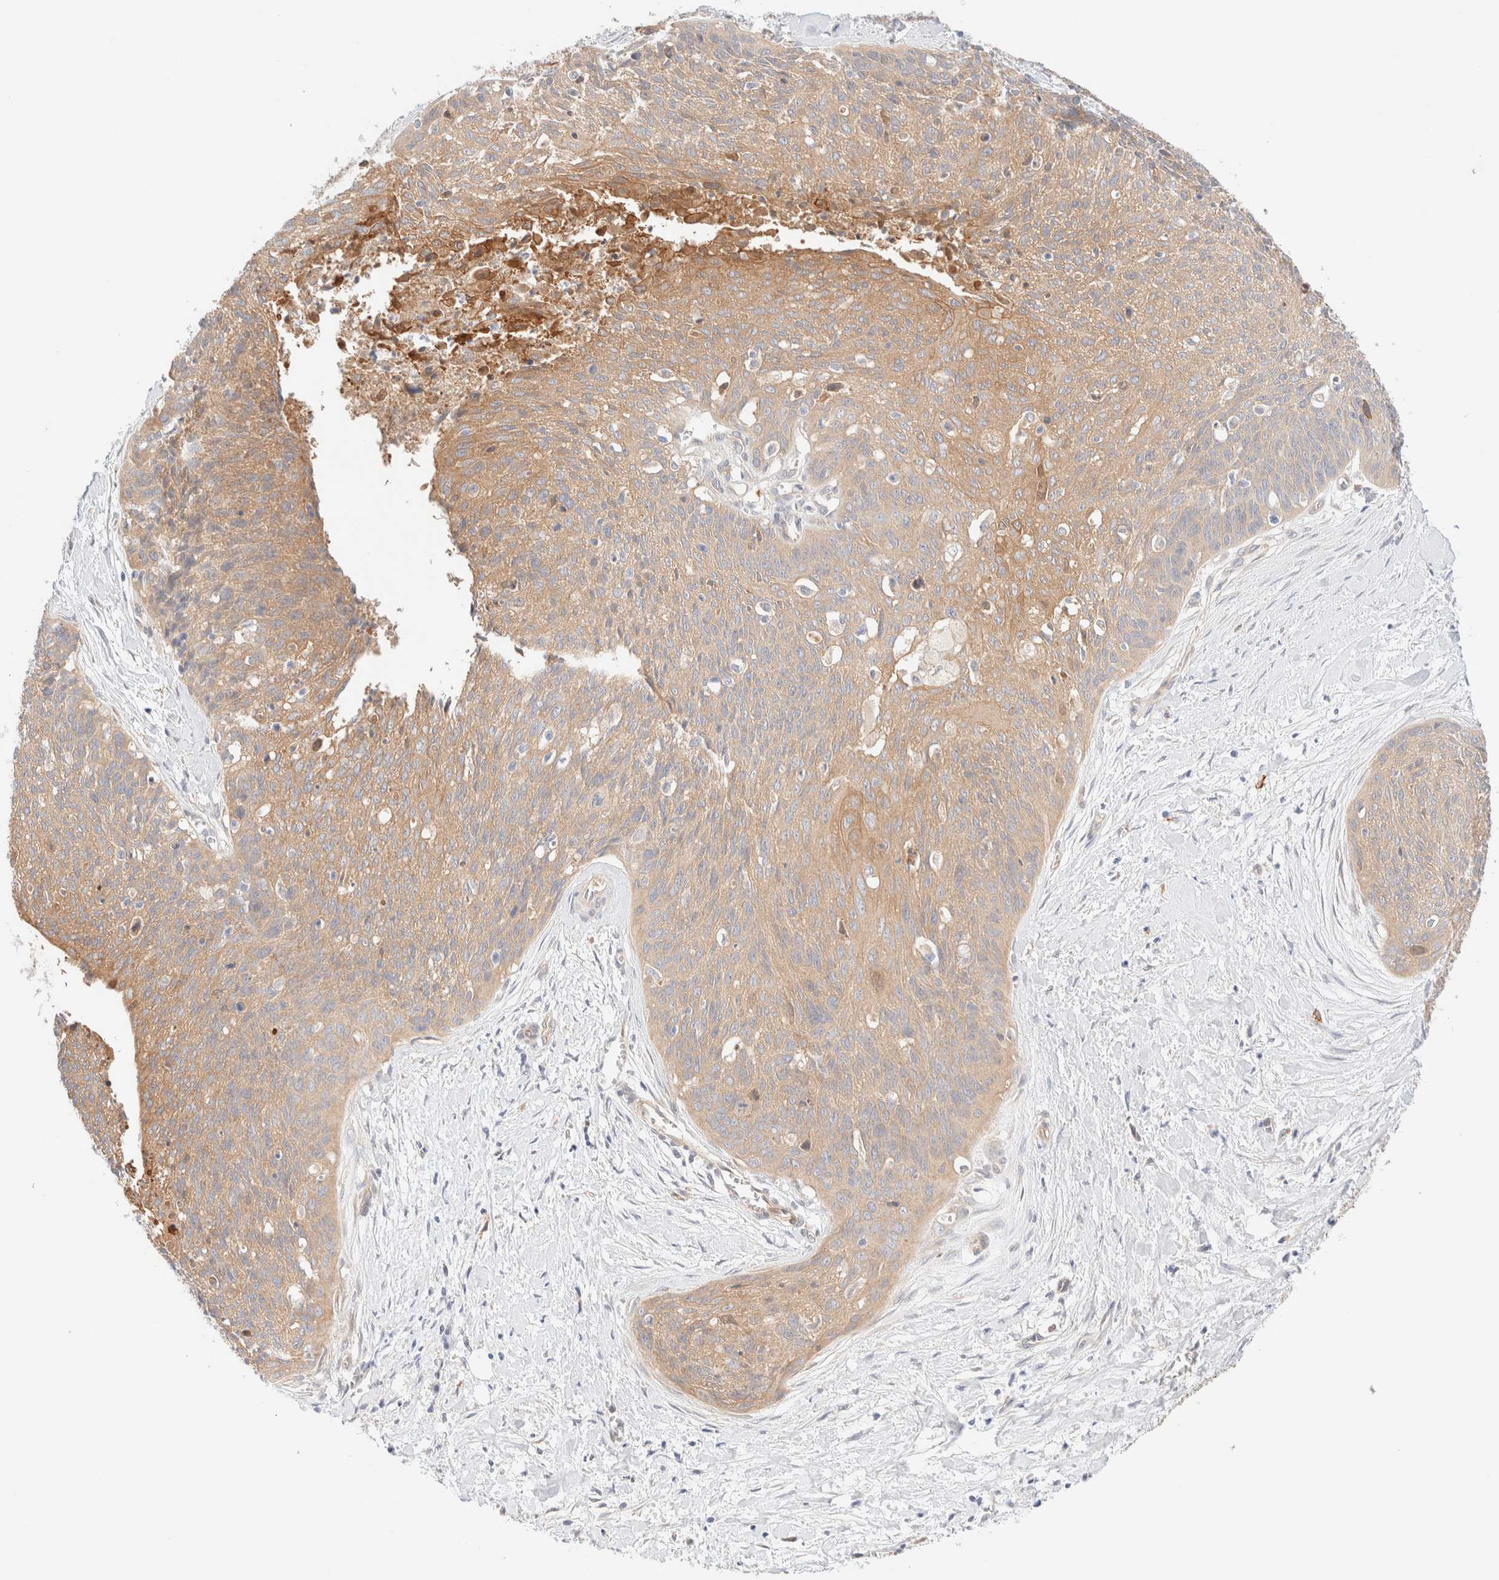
{"staining": {"intensity": "moderate", "quantity": ">75%", "location": "cytoplasmic/membranous"}, "tissue": "cervical cancer", "cell_type": "Tumor cells", "image_type": "cancer", "snomed": [{"axis": "morphology", "description": "Squamous cell carcinoma, NOS"}, {"axis": "topography", "description": "Cervix"}], "caption": "There is medium levels of moderate cytoplasmic/membranous positivity in tumor cells of cervical squamous cell carcinoma, as demonstrated by immunohistochemical staining (brown color).", "gene": "NIBAN2", "patient": {"sex": "female", "age": 55}}